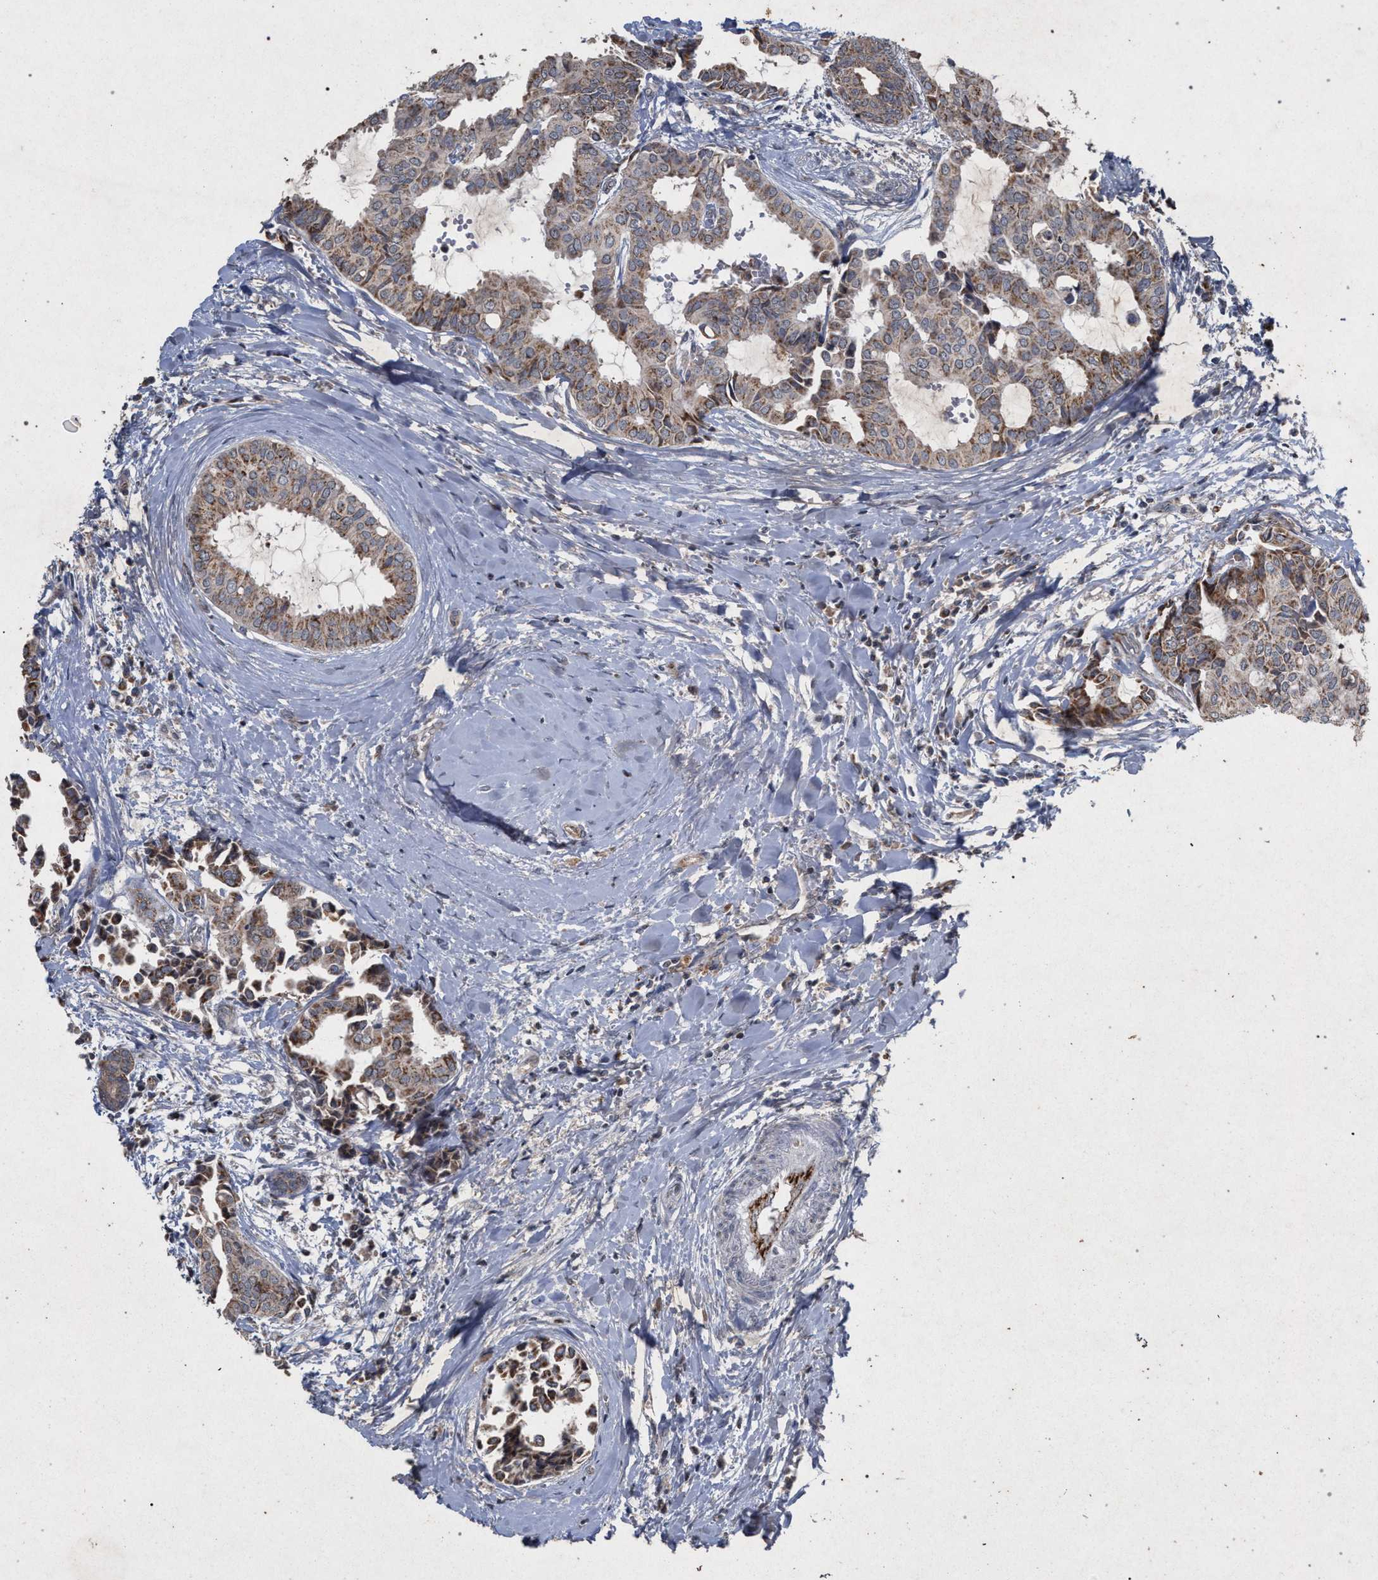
{"staining": {"intensity": "moderate", "quantity": ">75%", "location": "cytoplasmic/membranous"}, "tissue": "head and neck cancer", "cell_type": "Tumor cells", "image_type": "cancer", "snomed": [{"axis": "morphology", "description": "Adenocarcinoma, NOS"}, {"axis": "topography", "description": "Salivary gland"}, {"axis": "topography", "description": "Head-Neck"}], "caption": "Approximately >75% of tumor cells in human head and neck cancer (adenocarcinoma) exhibit moderate cytoplasmic/membranous protein staining as visualized by brown immunohistochemical staining.", "gene": "PKD2L1", "patient": {"sex": "female", "age": 59}}